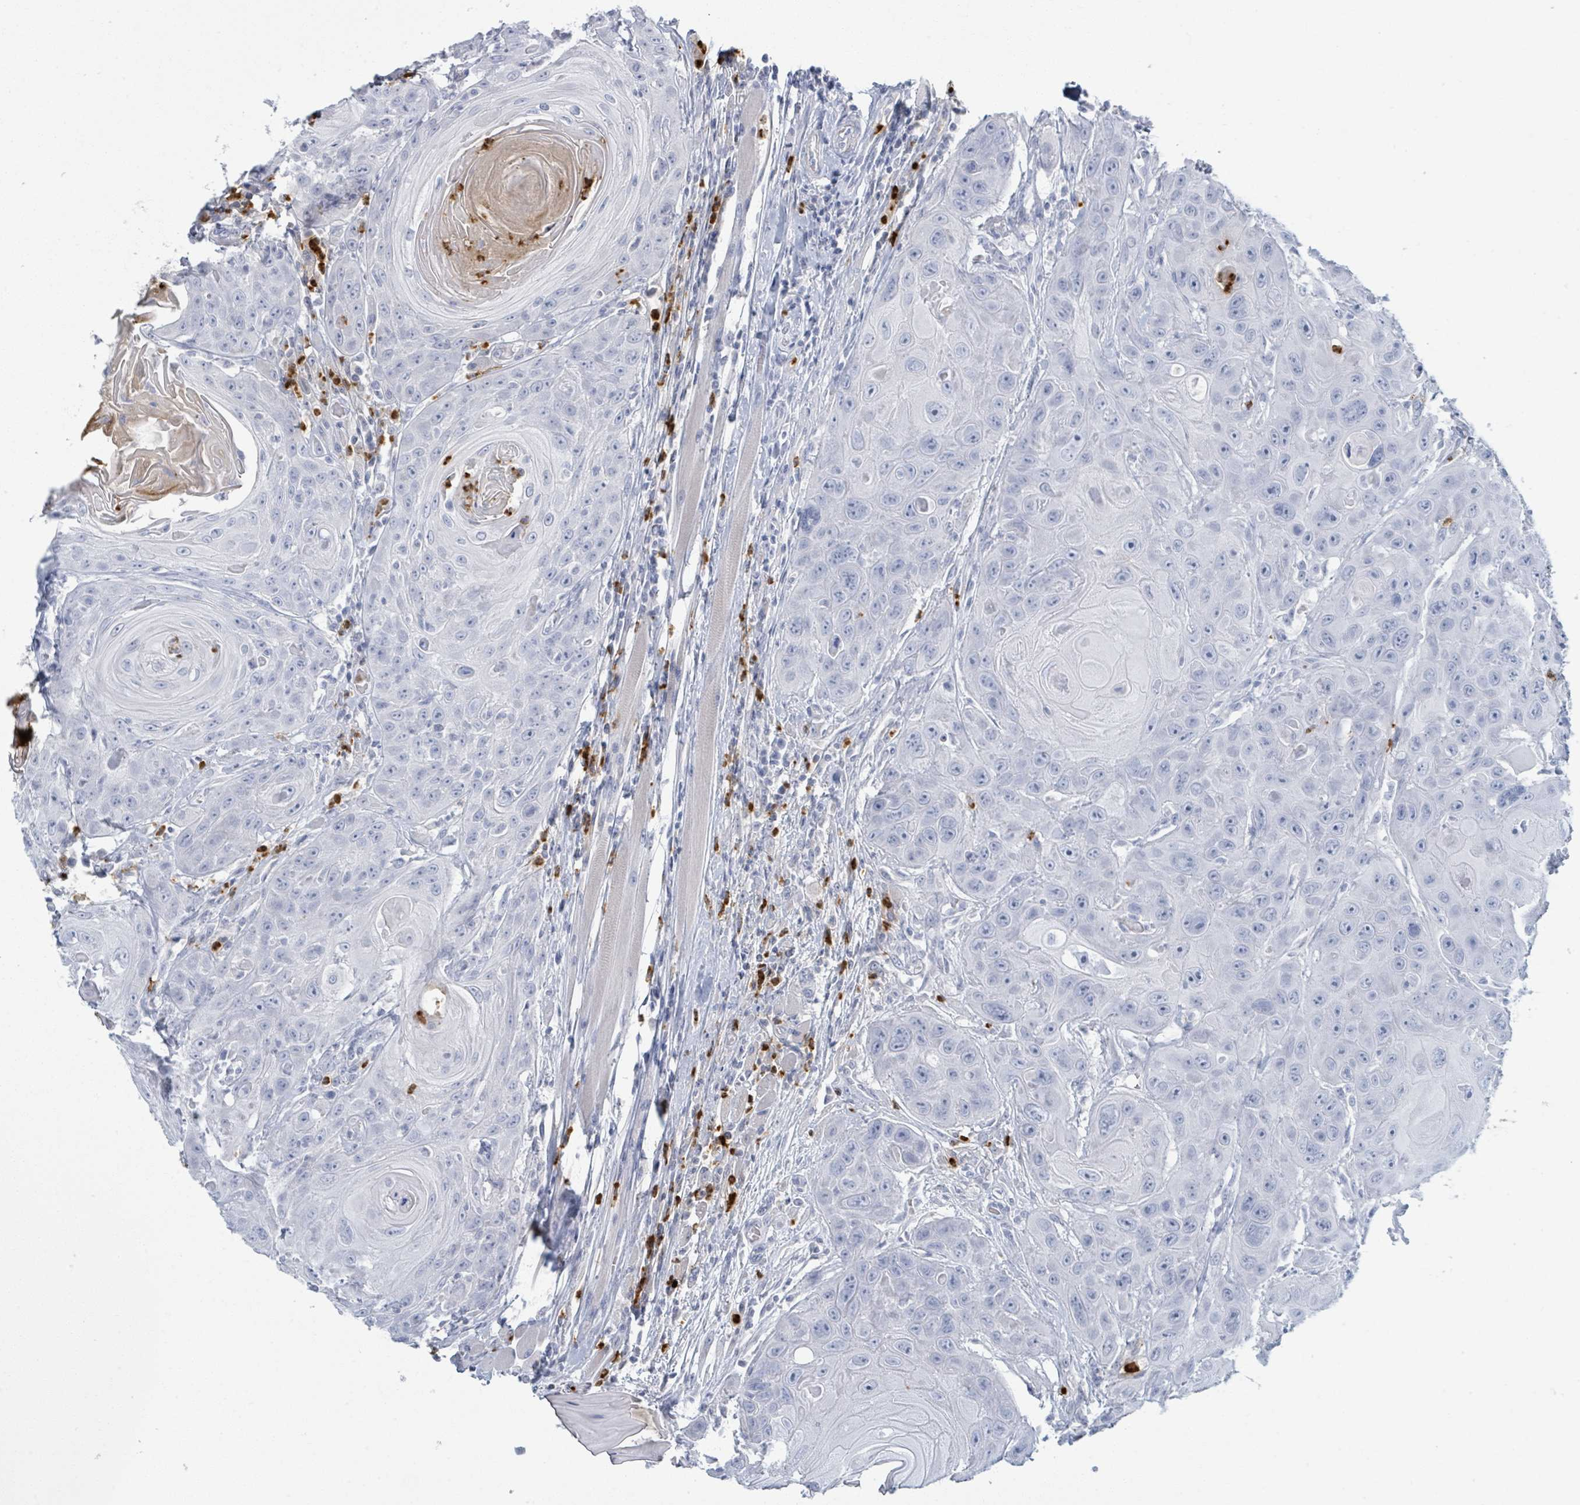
{"staining": {"intensity": "negative", "quantity": "none", "location": "none"}, "tissue": "head and neck cancer", "cell_type": "Tumor cells", "image_type": "cancer", "snomed": [{"axis": "morphology", "description": "Squamous cell carcinoma, NOS"}, {"axis": "topography", "description": "Head-Neck"}], "caption": "The immunohistochemistry photomicrograph has no significant positivity in tumor cells of head and neck cancer (squamous cell carcinoma) tissue.", "gene": "DEFA4", "patient": {"sex": "female", "age": 59}}